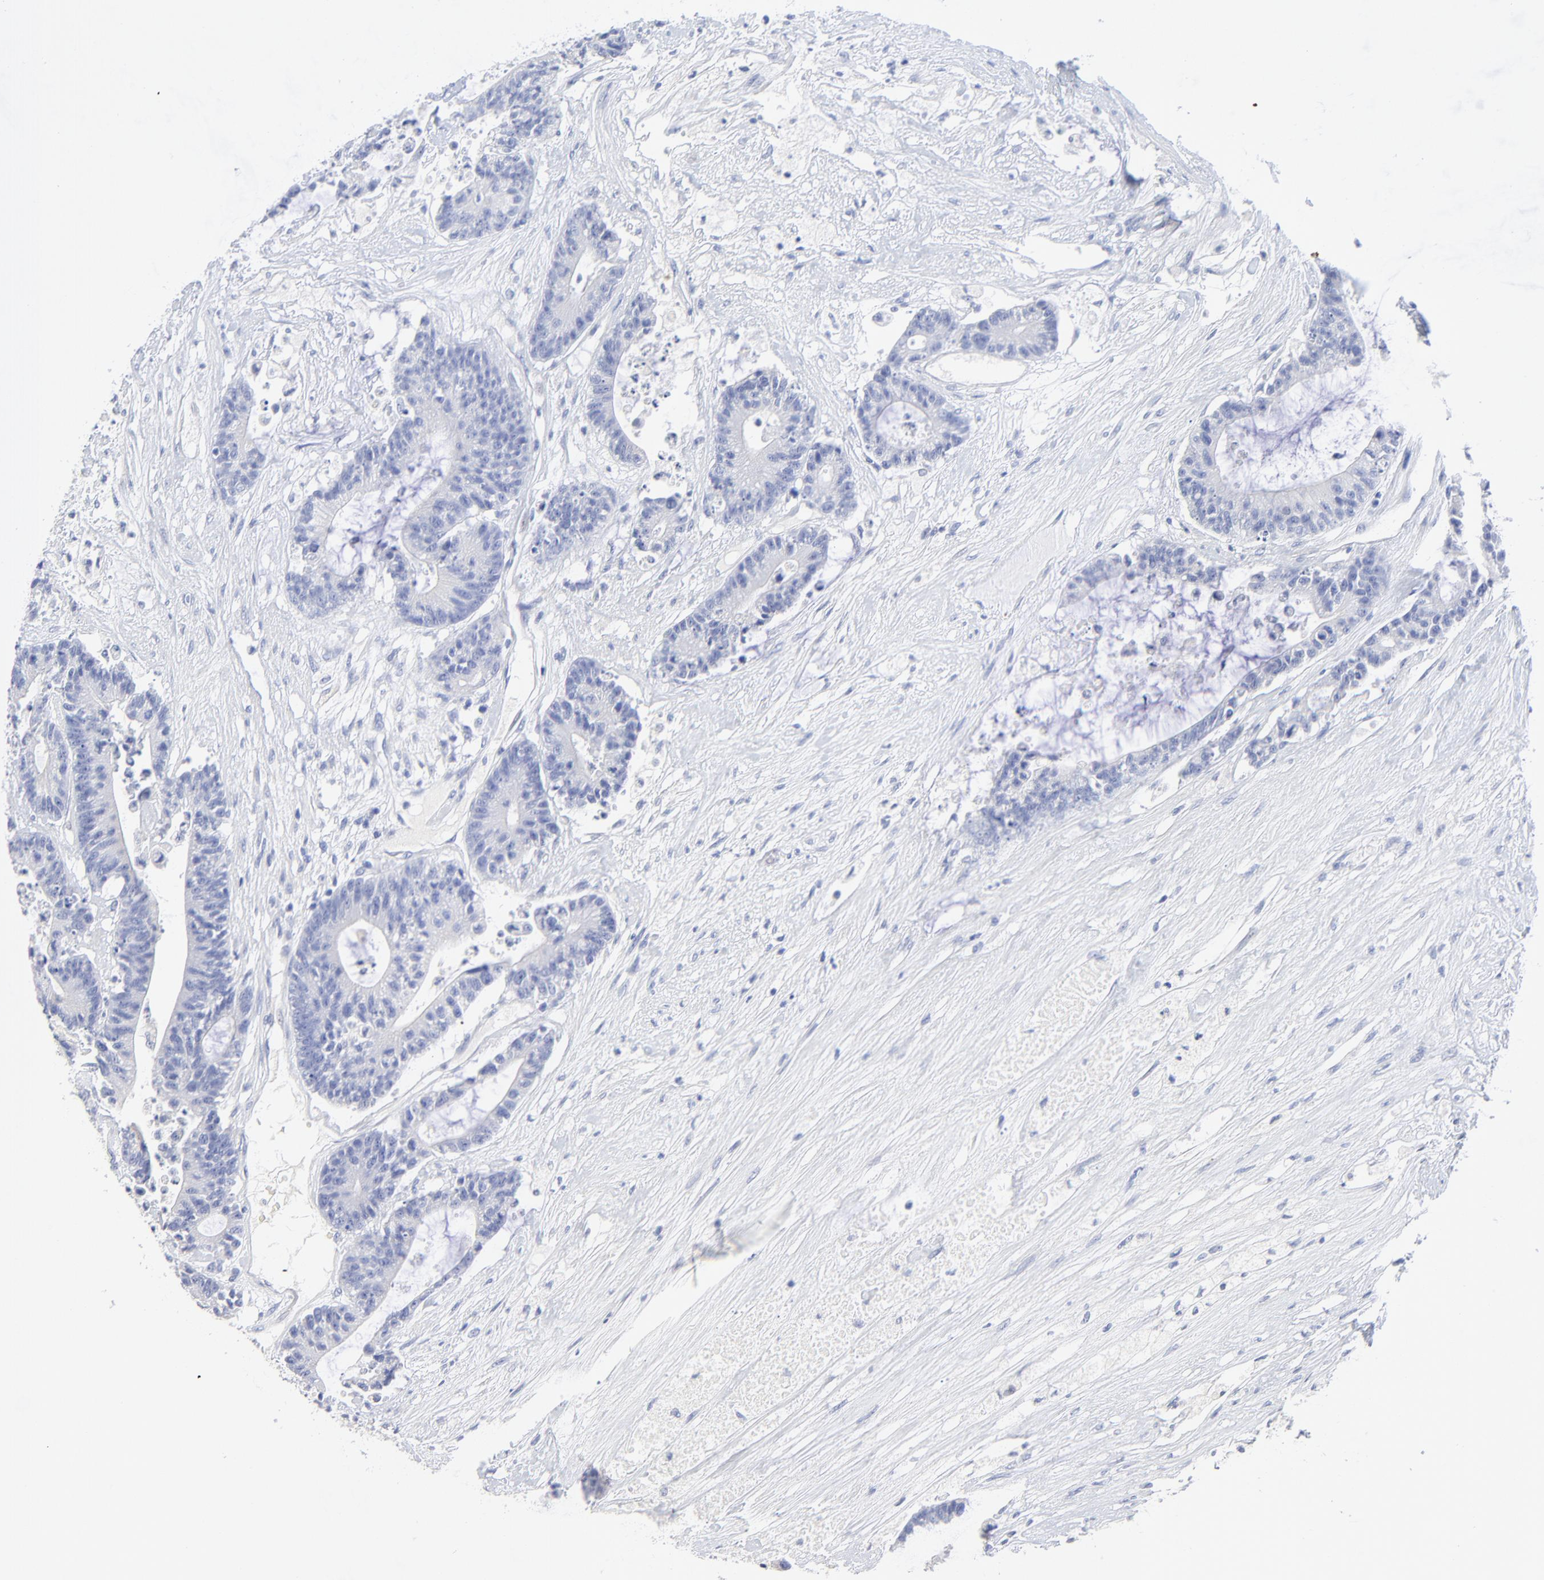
{"staining": {"intensity": "negative", "quantity": "none", "location": "none"}, "tissue": "colorectal cancer", "cell_type": "Tumor cells", "image_type": "cancer", "snomed": [{"axis": "morphology", "description": "Adenocarcinoma, NOS"}, {"axis": "topography", "description": "Colon"}], "caption": "This is an IHC photomicrograph of colorectal cancer. There is no staining in tumor cells.", "gene": "SULT4A1", "patient": {"sex": "female", "age": 84}}